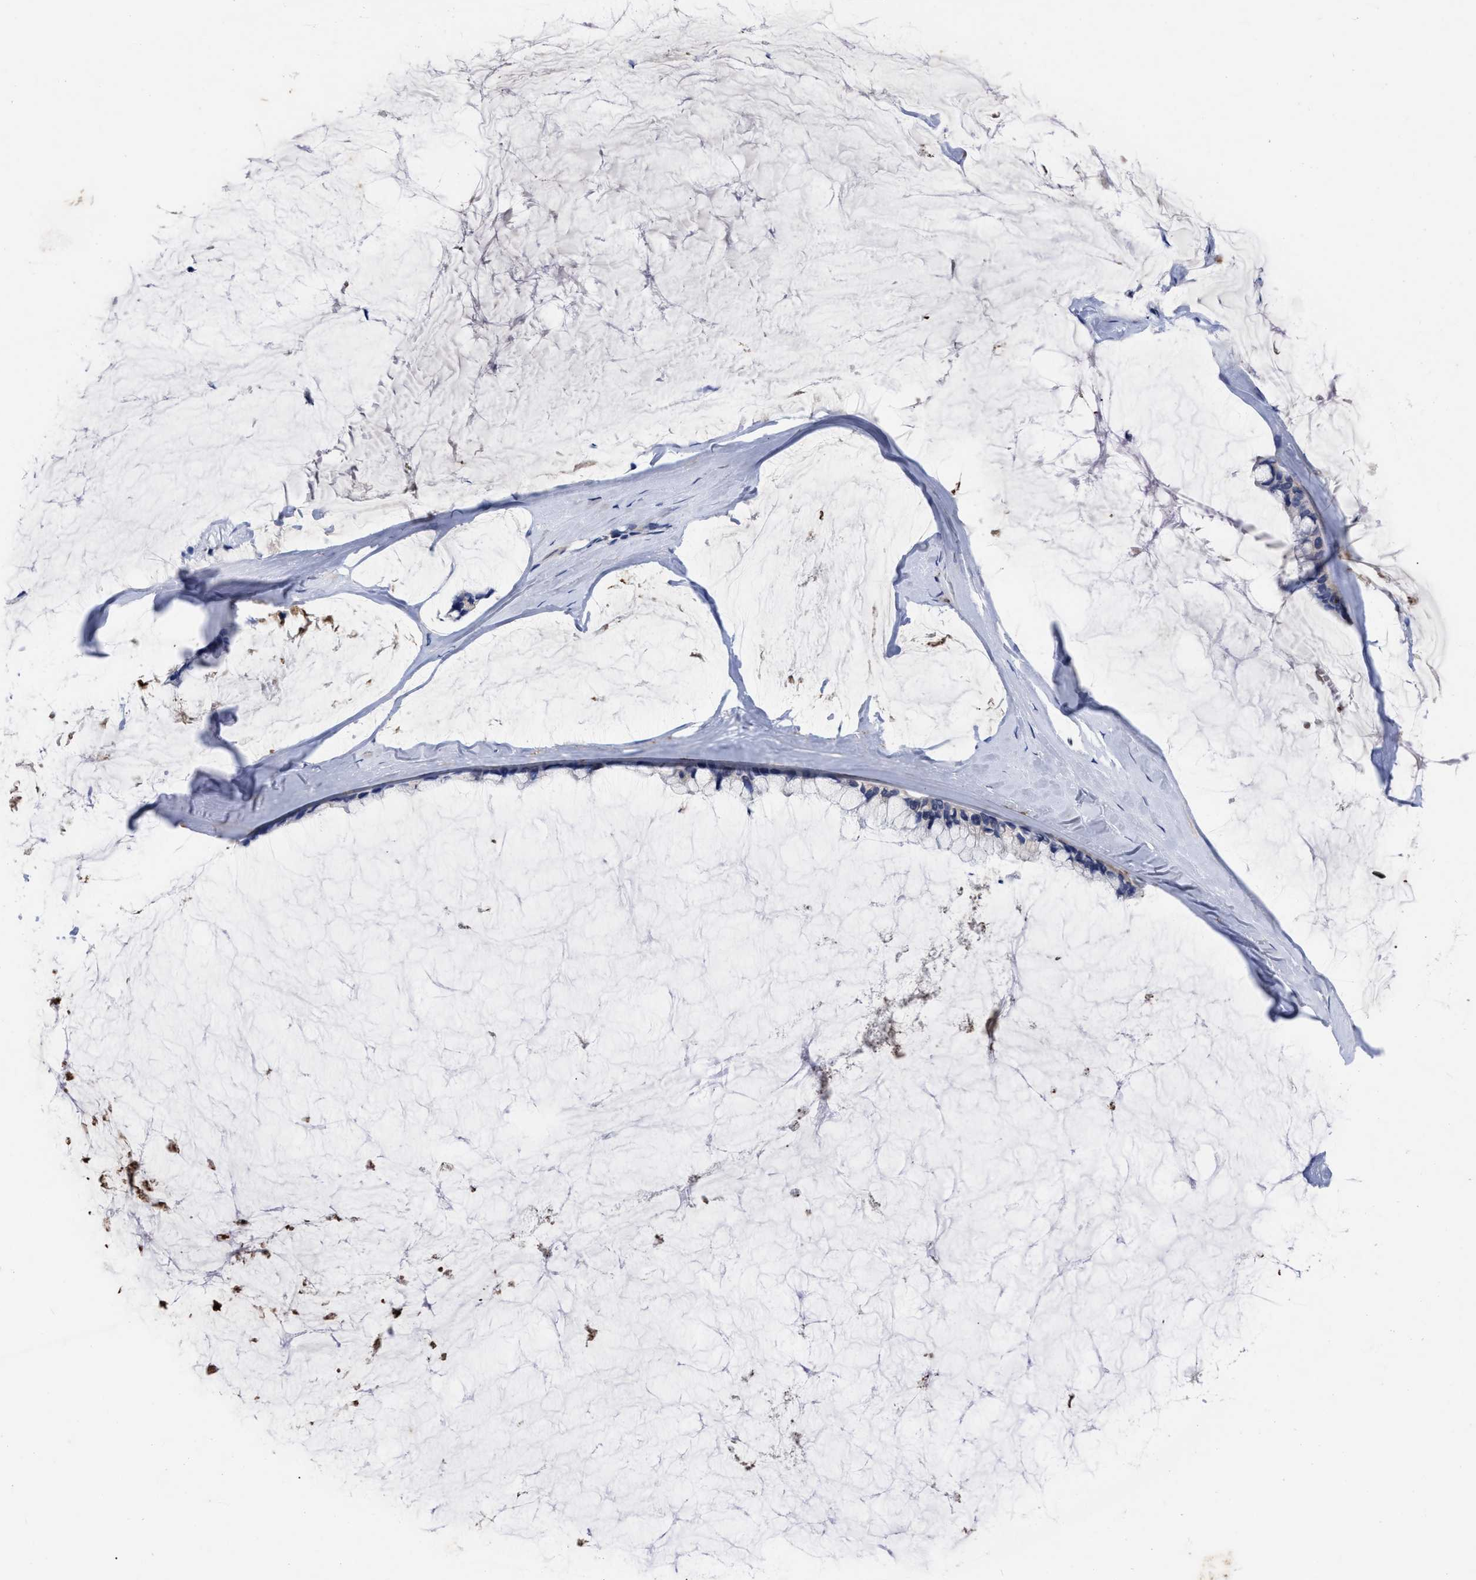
{"staining": {"intensity": "negative", "quantity": "none", "location": "none"}, "tissue": "ovarian cancer", "cell_type": "Tumor cells", "image_type": "cancer", "snomed": [{"axis": "morphology", "description": "Cystadenocarcinoma, mucinous, NOS"}, {"axis": "topography", "description": "Ovary"}], "caption": "Tumor cells are negative for protein expression in human ovarian mucinous cystadenocarcinoma.", "gene": "CCN5", "patient": {"sex": "female", "age": 39}}